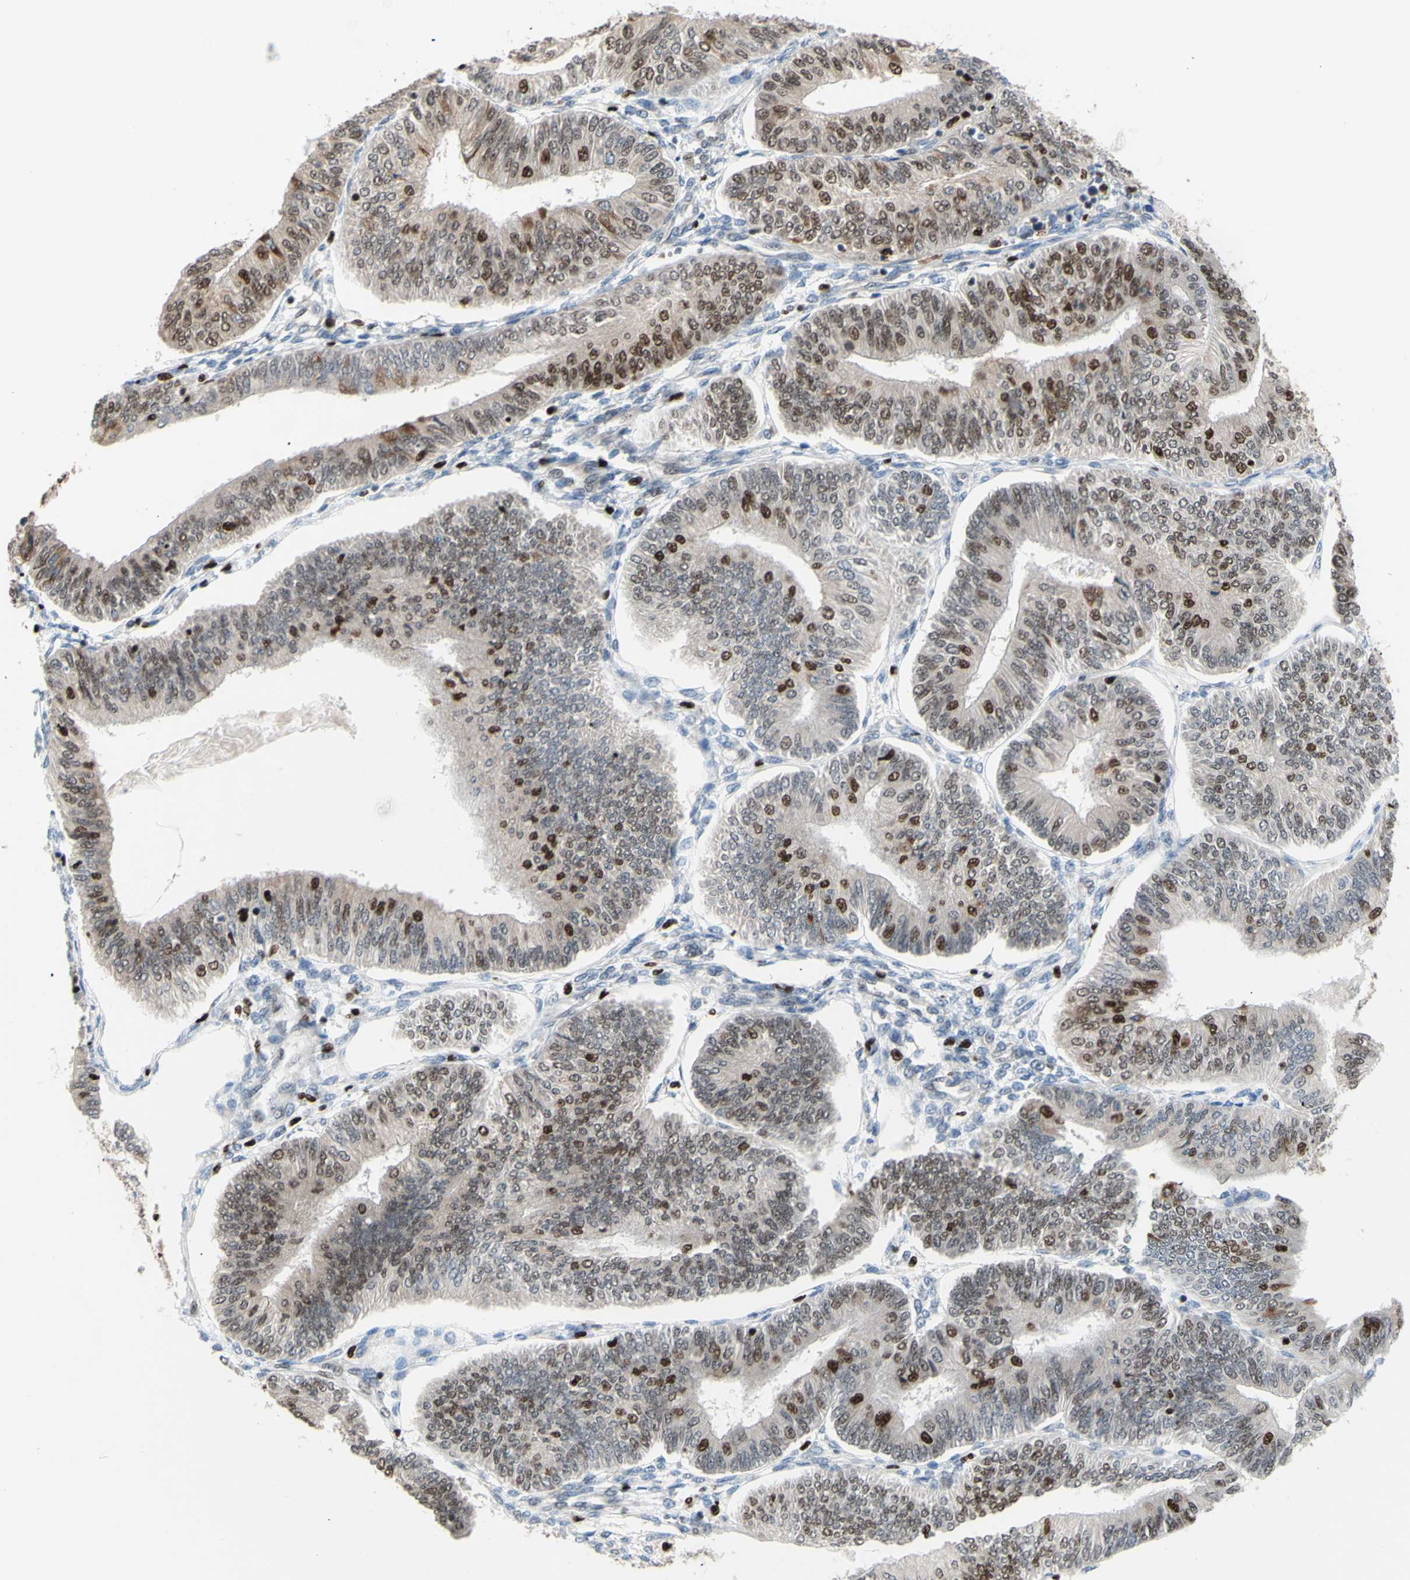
{"staining": {"intensity": "weak", "quantity": ">75%", "location": "cytoplasmic/membranous,nuclear"}, "tissue": "endometrial cancer", "cell_type": "Tumor cells", "image_type": "cancer", "snomed": [{"axis": "morphology", "description": "Adenocarcinoma, NOS"}, {"axis": "topography", "description": "Endometrium"}], "caption": "A low amount of weak cytoplasmic/membranous and nuclear staining is identified in about >75% of tumor cells in endometrial cancer tissue.", "gene": "EED", "patient": {"sex": "female", "age": 58}}